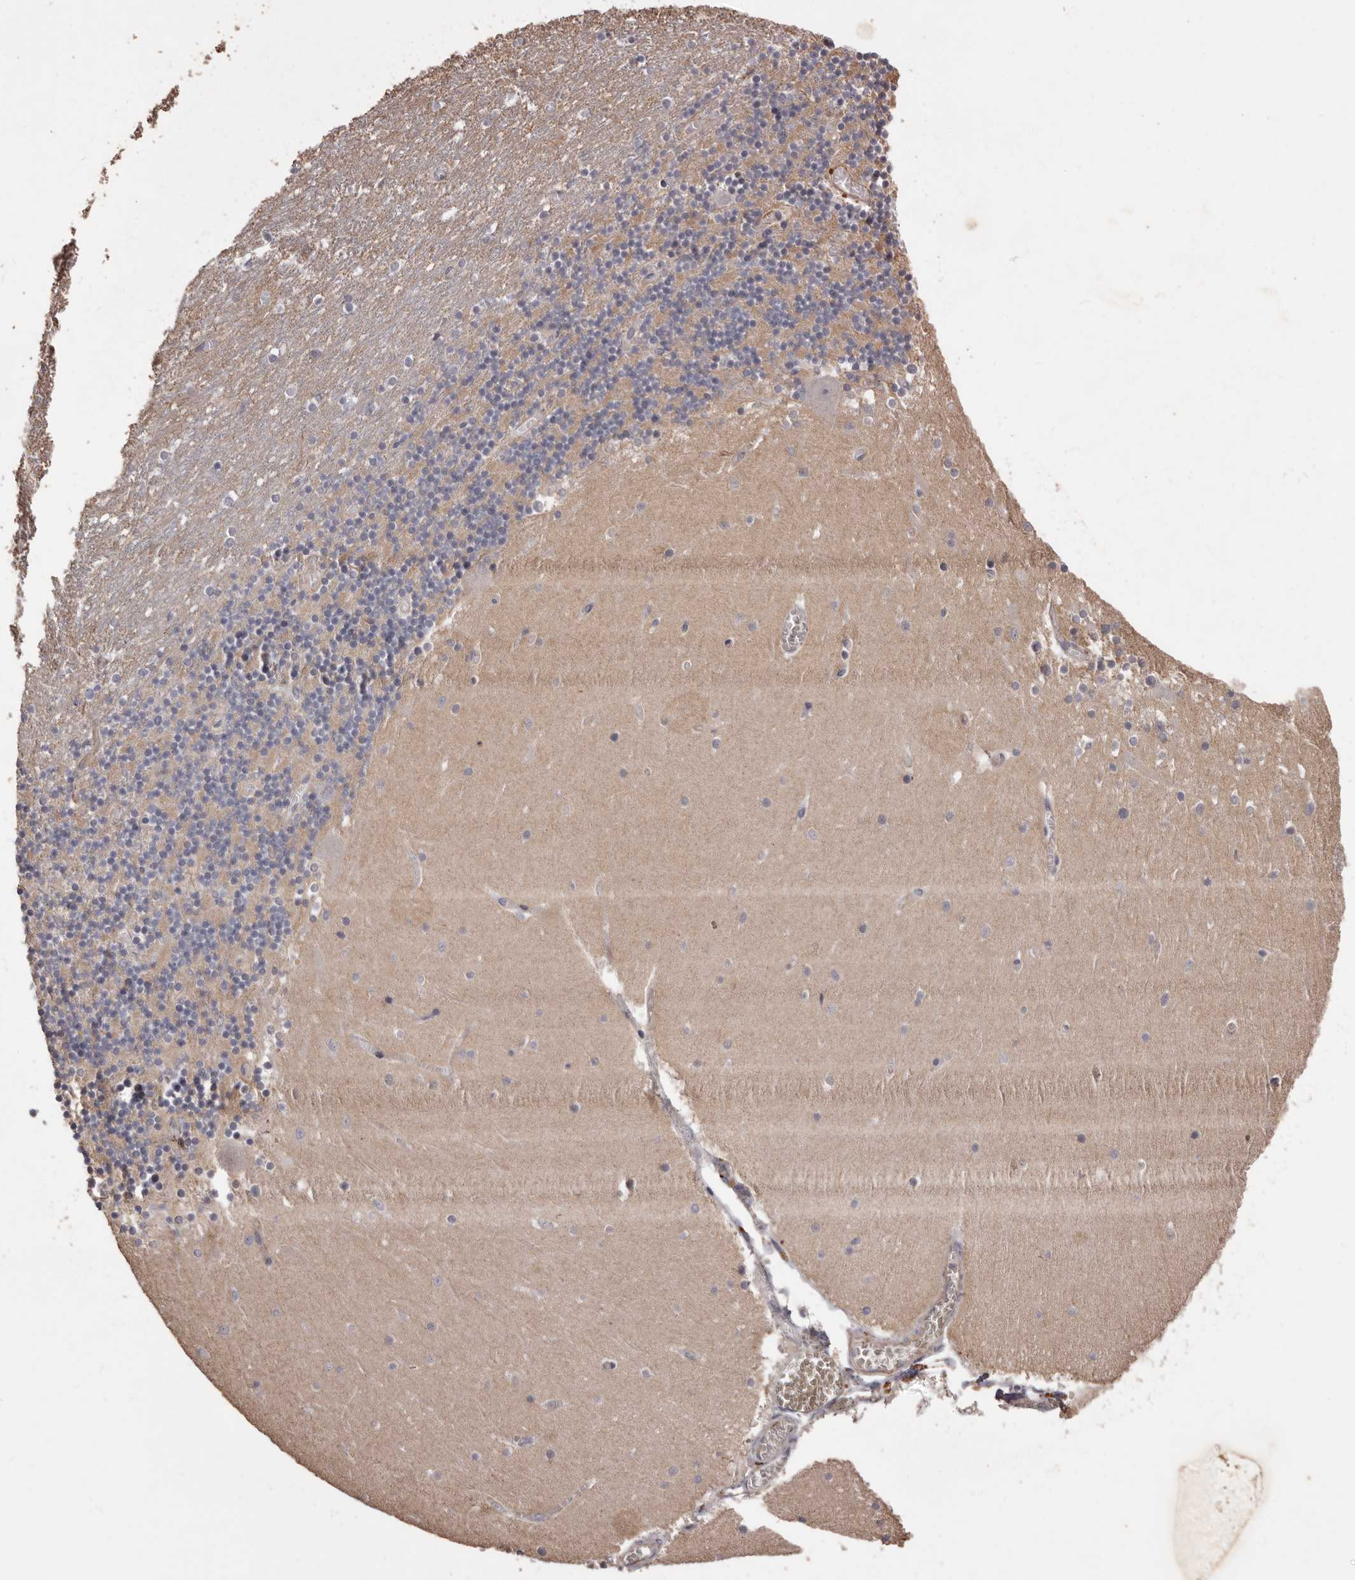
{"staining": {"intensity": "negative", "quantity": "none", "location": "none"}, "tissue": "cerebellum", "cell_type": "Cells in granular layer", "image_type": "normal", "snomed": [{"axis": "morphology", "description": "Normal tissue, NOS"}, {"axis": "topography", "description": "Cerebellum"}], "caption": "An immunohistochemistry image of benign cerebellum is shown. There is no staining in cells in granular layer of cerebellum.", "gene": "BRAT1", "patient": {"sex": "female", "age": 28}}